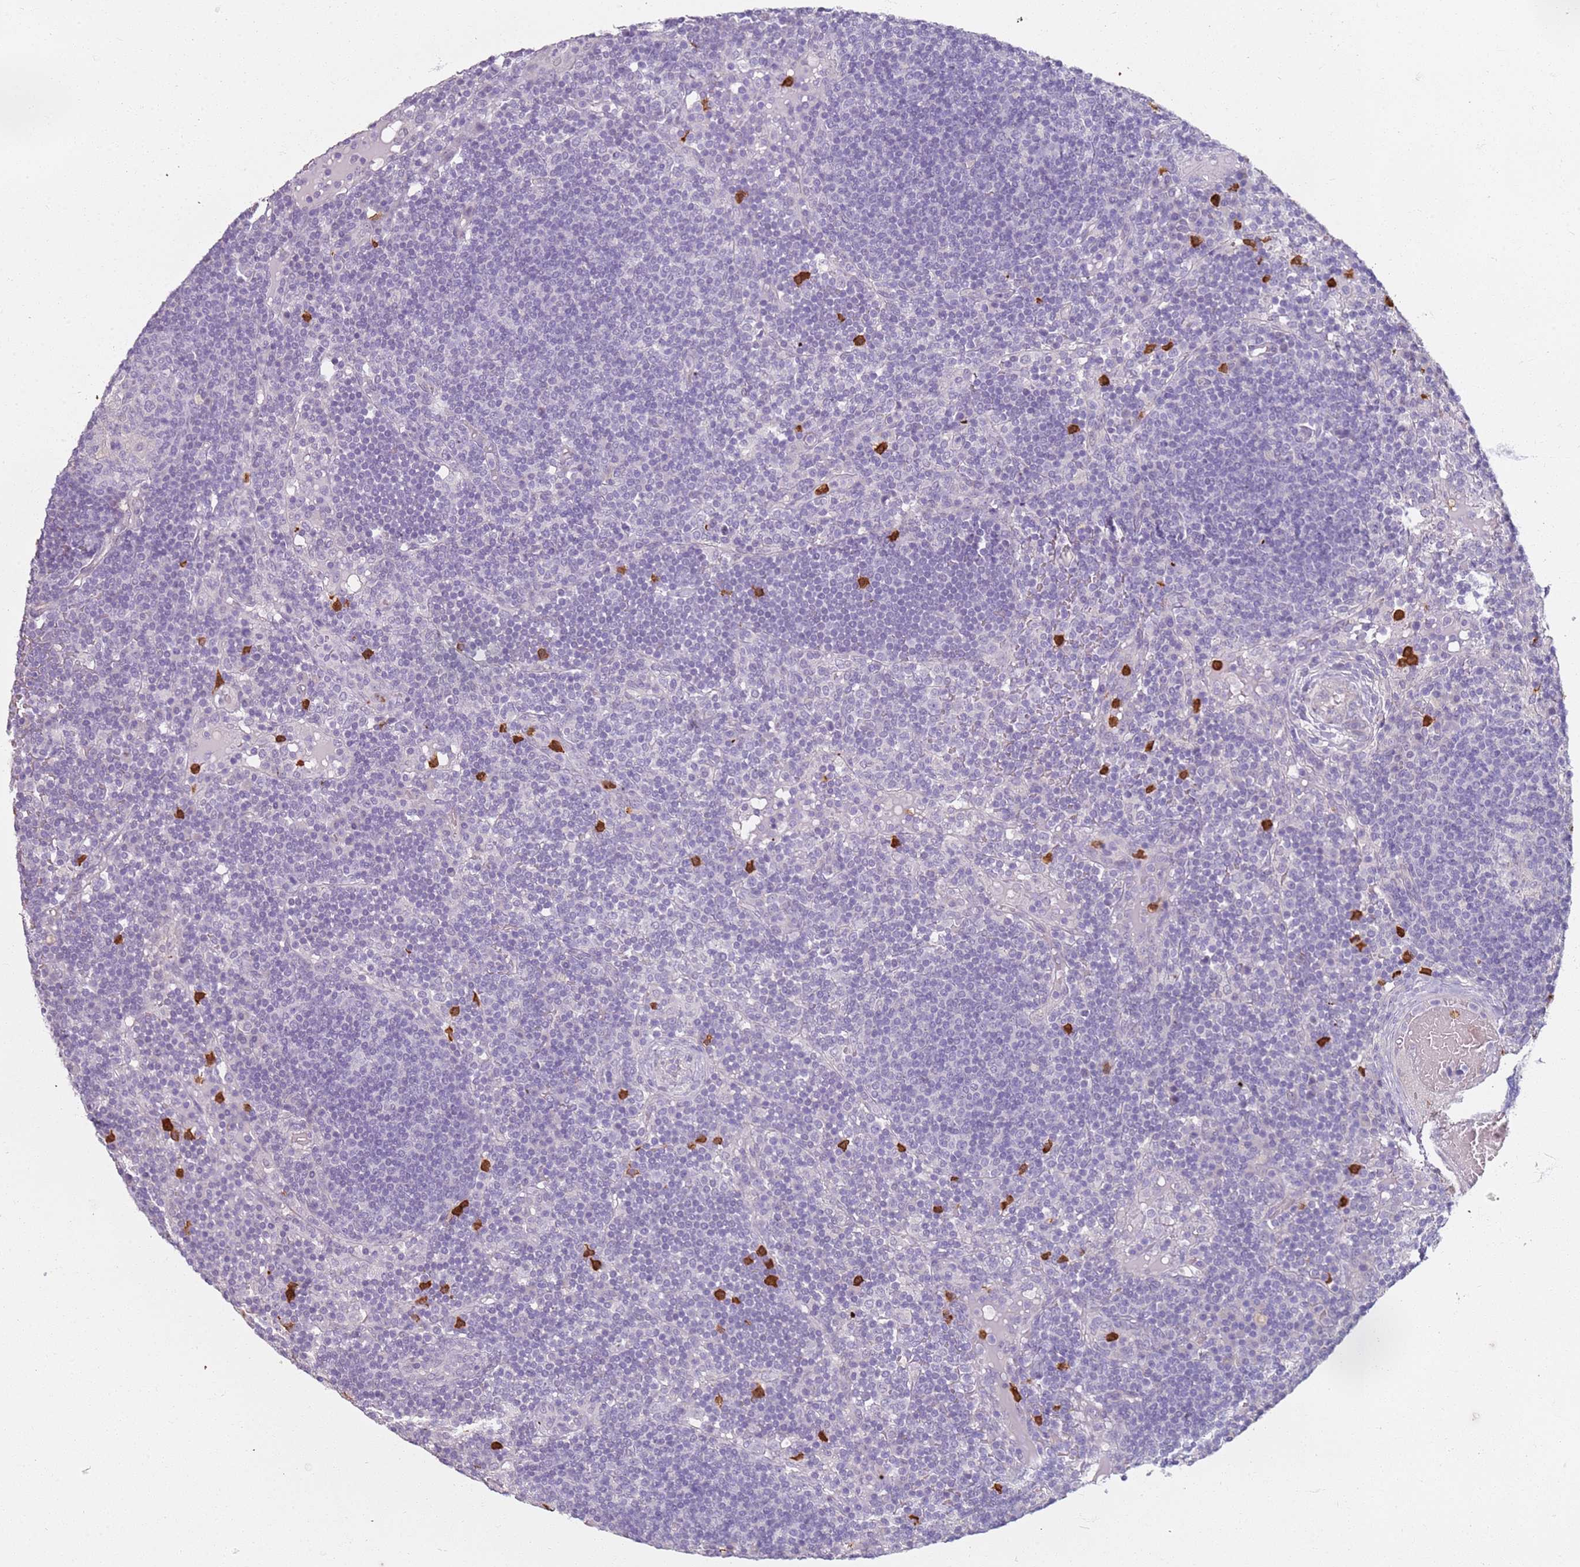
{"staining": {"intensity": "negative", "quantity": "none", "location": "none"}, "tissue": "lymph node", "cell_type": "Germinal center cells", "image_type": "normal", "snomed": [{"axis": "morphology", "description": "Normal tissue, NOS"}, {"axis": "topography", "description": "Lymph node"}], "caption": "Human lymph node stained for a protein using IHC shows no expression in germinal center cells.", "gene": "CD40LG", "patient": {"sex": "male", "age": 53}}